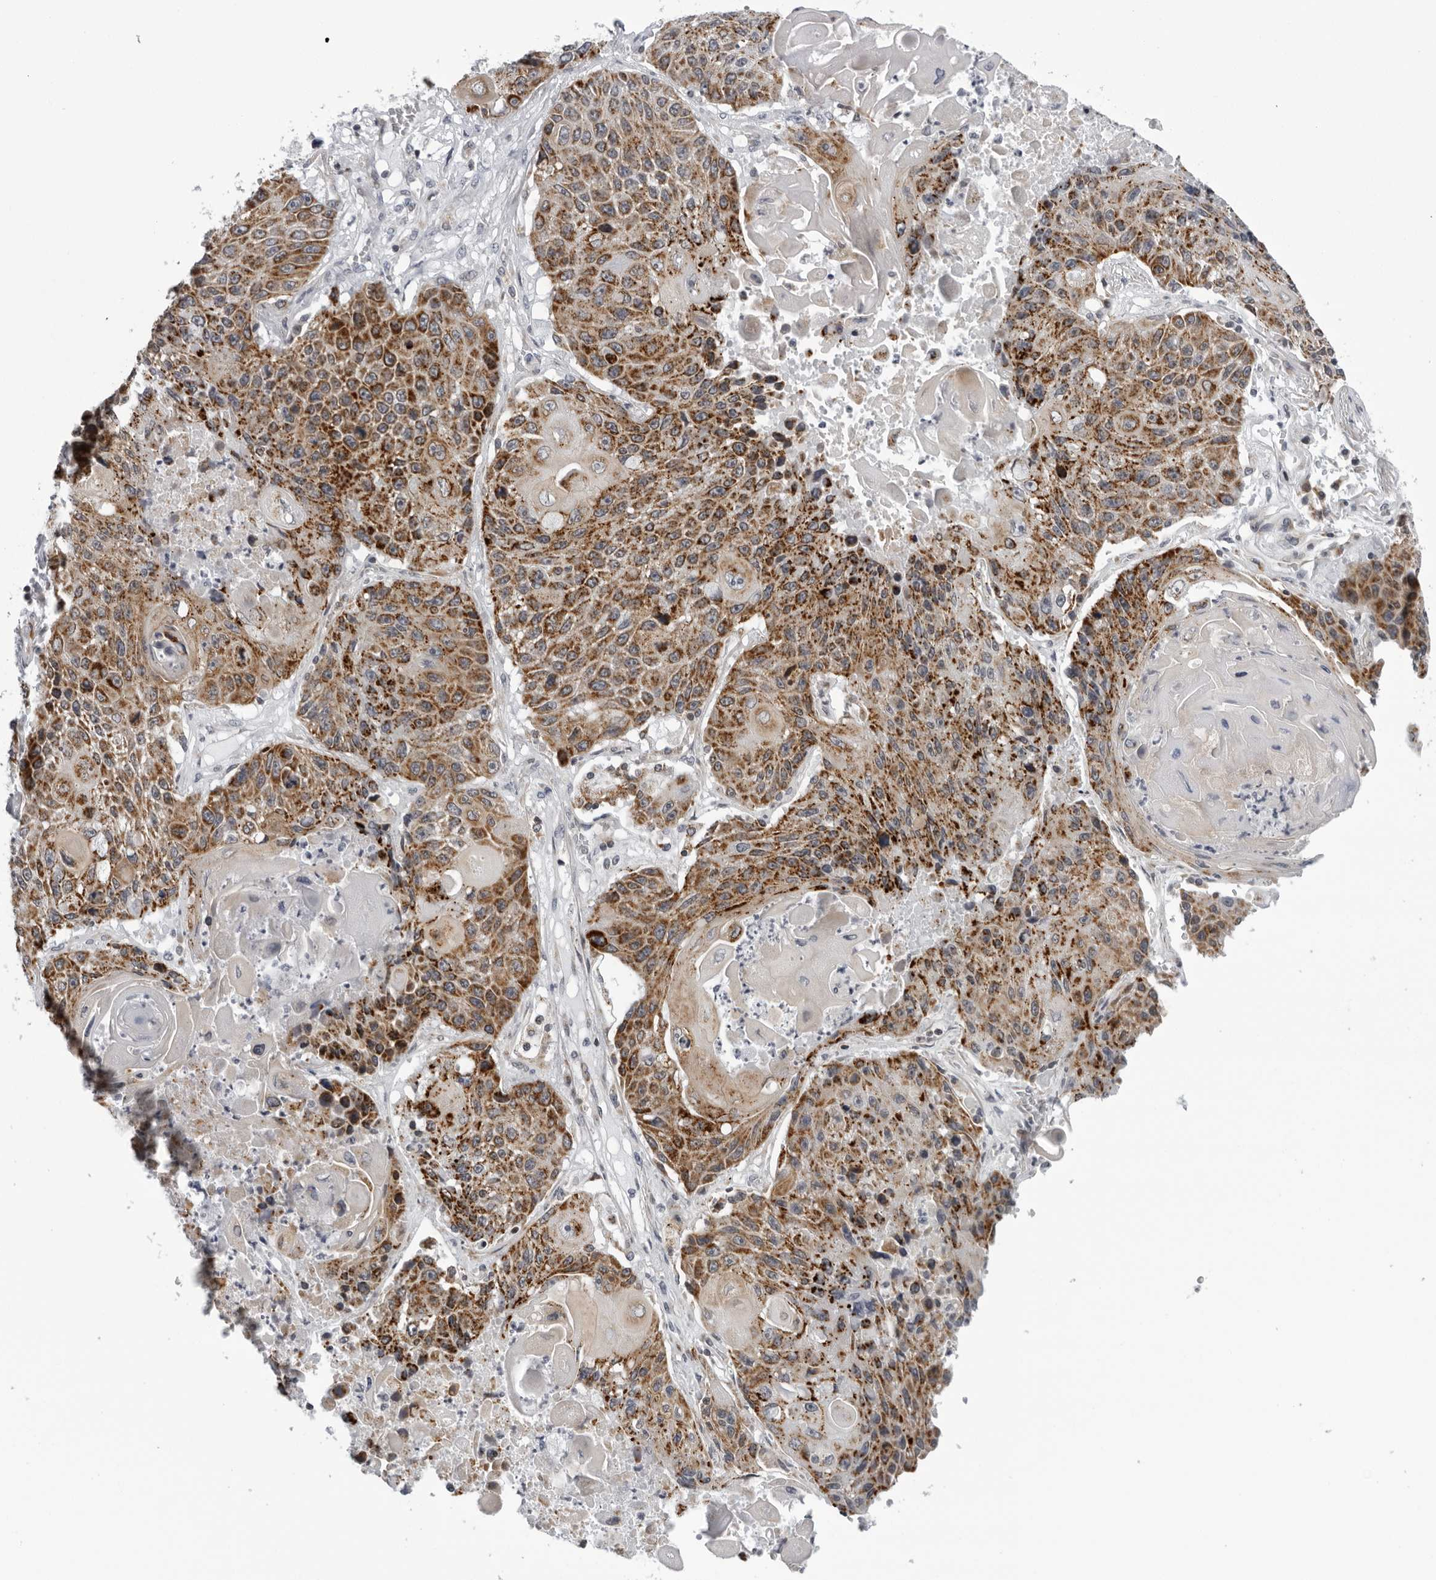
{"staining": {"intensity": "moderate", "quantity": ">75%", "location": "cytoplasmic/membranous"}, "tissue": "lung cancer", "cell_type": "Tumor cells", "image_type": "cancer", "snomed": [{"axis": "morphology", "description": "Squamous cell carcinoma, NOS"}, {"axis": "topography", "description": "Lung"}], "caption": "Brown immunohistochemical staining in human lung cancer displays moderate cytoplasmic/membranous positivity in approximately >75% of tumor cells.", "gene": "CPT2", "patient": {"sex": "male", "age": 61}}